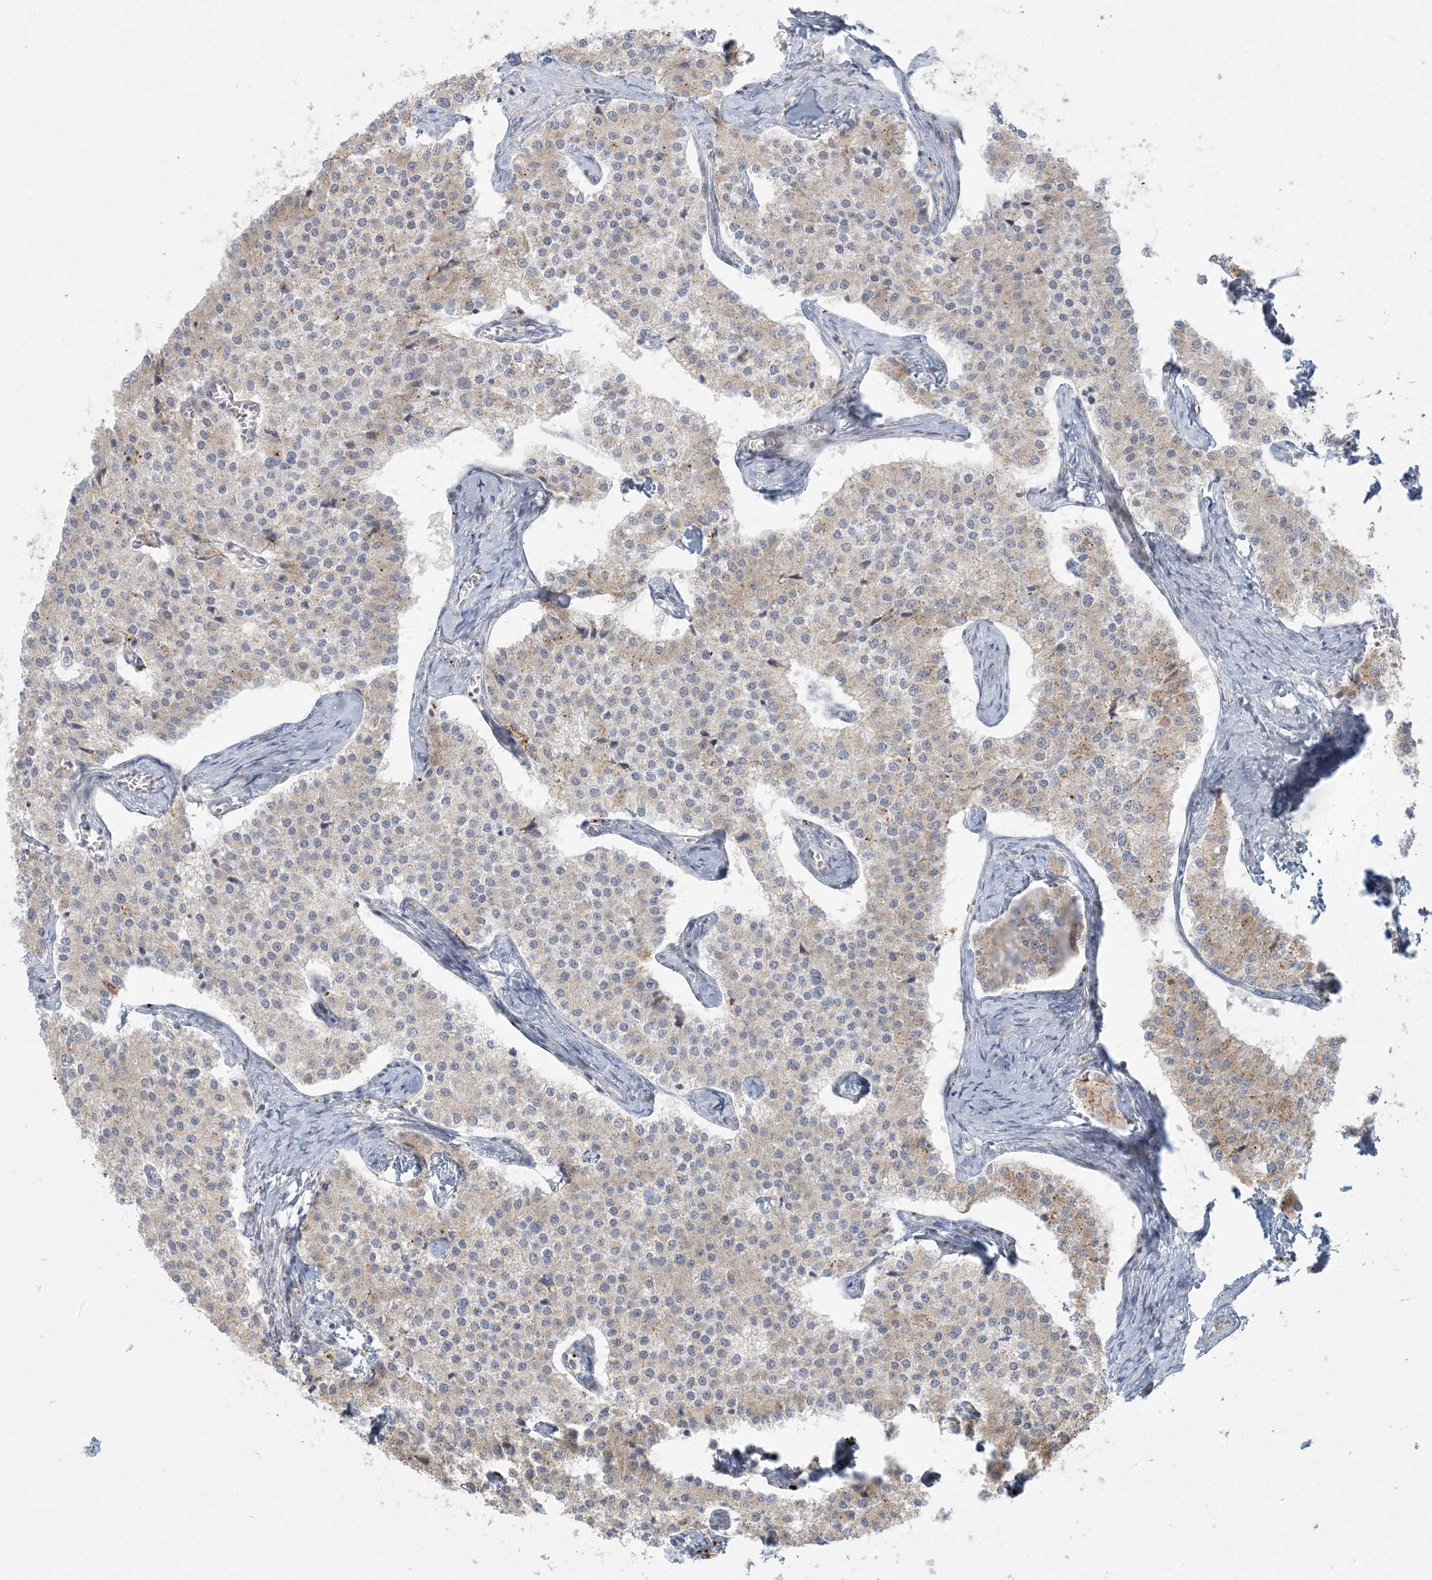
{"staining": {"intensity": "weak", "quantity": "<25%", "location": "cytoplasmic/membranous"}, "tissue": "carcinoid", "cell_type": "Tumor cells", "image_type": "cancer", "snomed": [{"axis": "morphology", "description": "Carcinoid, malignant, NOS"}, {"axis": "topography", "description": "Colon"}], "caption": "Carcinoid (malignant) stained for a protein using IHC exhibits no expression tumor cells.", "gene": "MCAT", "patient": {"sex": "female", "age": 52}}